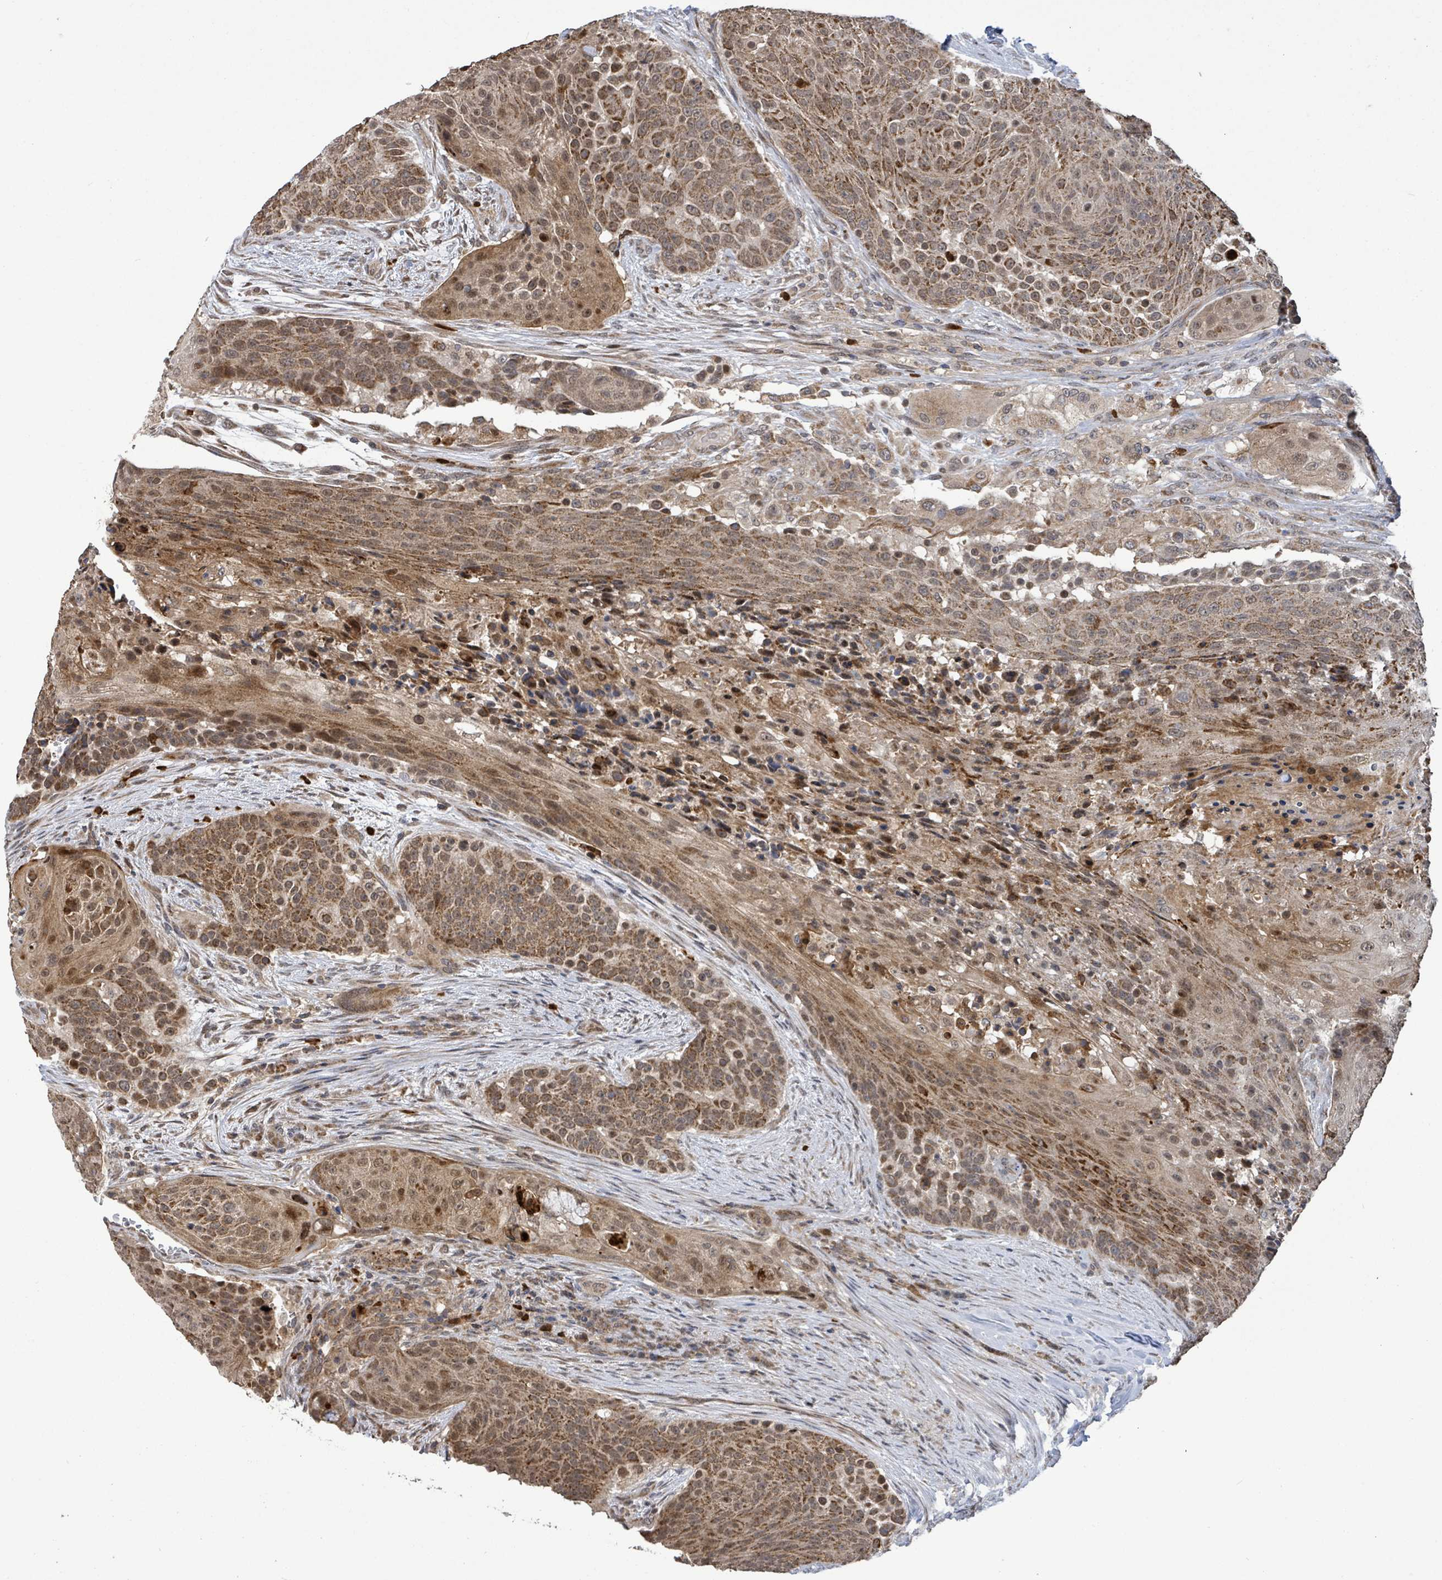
{"staining": {"intensity": "moderate", "quantity": ">75%", "location": "cytoplasmic/membranous,nuclear"}, "tissue": "urothelial cancer", "cell_type": "Tumor cells", "image_type": "cancer", "snomed": [{"axis": "morphology", "description": "Urothelial carcinoma, High grade"}, {"axis": "topography", "description": "Urinary bladder"}], "caption": "The photomicrograph demonstrates a brown stain indicating the presence of a protein in the cytoplasmic/membranous and nuclear of tumor cells in high-grade urothelial carcinoma.", "gene": "COQ6", "patient": {"sex": "female", "age": 63}}